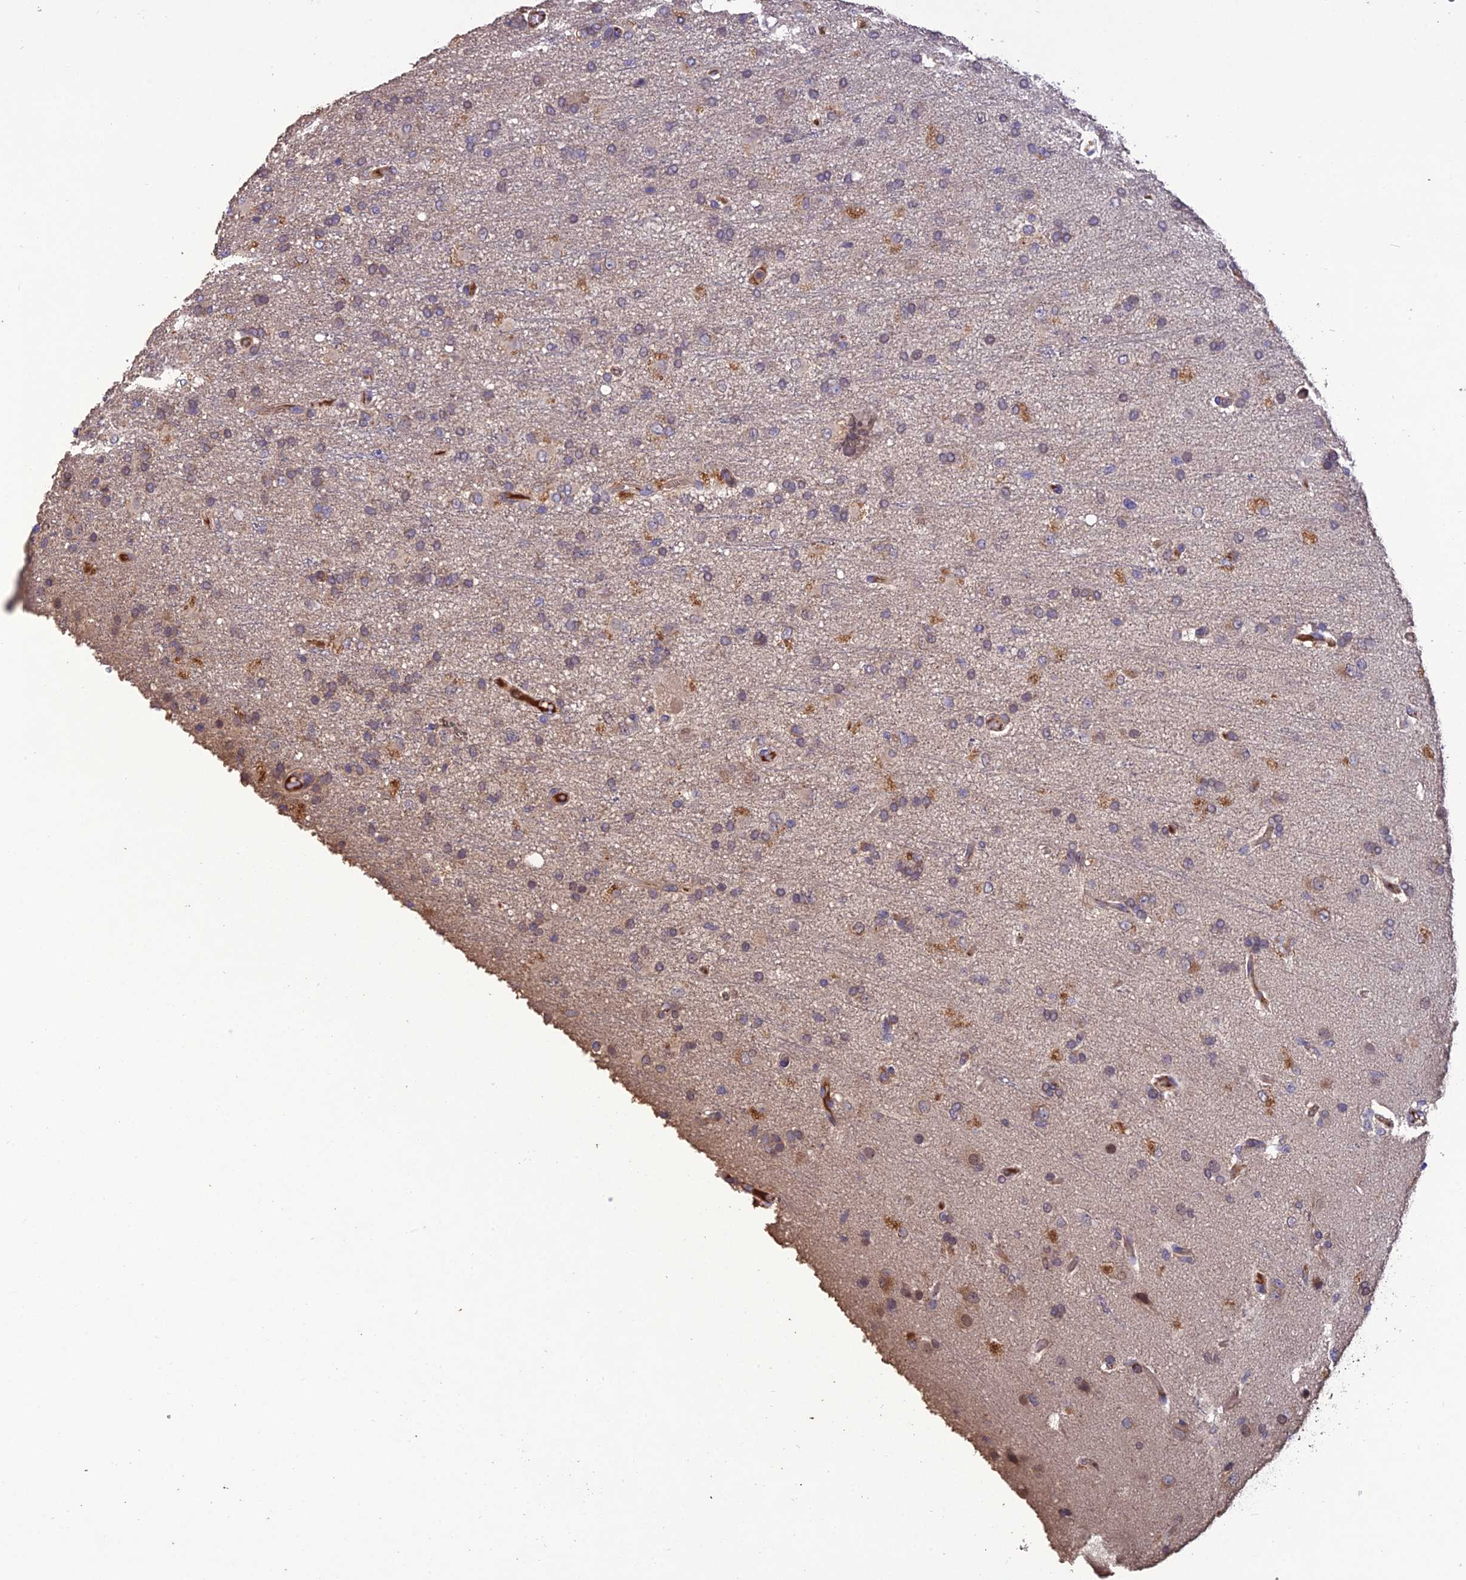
{"staining": {"intensity": "weak", "quantity": "25%-75%", "location": "cytoplasmic/membranous"}, "tissue": "glioma", "cell_type": "Tumor cells", "image_type": "cancer", "snomed": [{"axis": "morphology", "description": "Glioma, malignant, High grade"}, {"axis": "topography", "description": "Brain"}], "caption": "This is an image of immunohistochemistry (IHC) staining of glioma, which shows weak expression in the cytoplasmic/membranous of tumor cells.", "gene": "MIOS", "patient": {"sex": "female", "age": 74}}